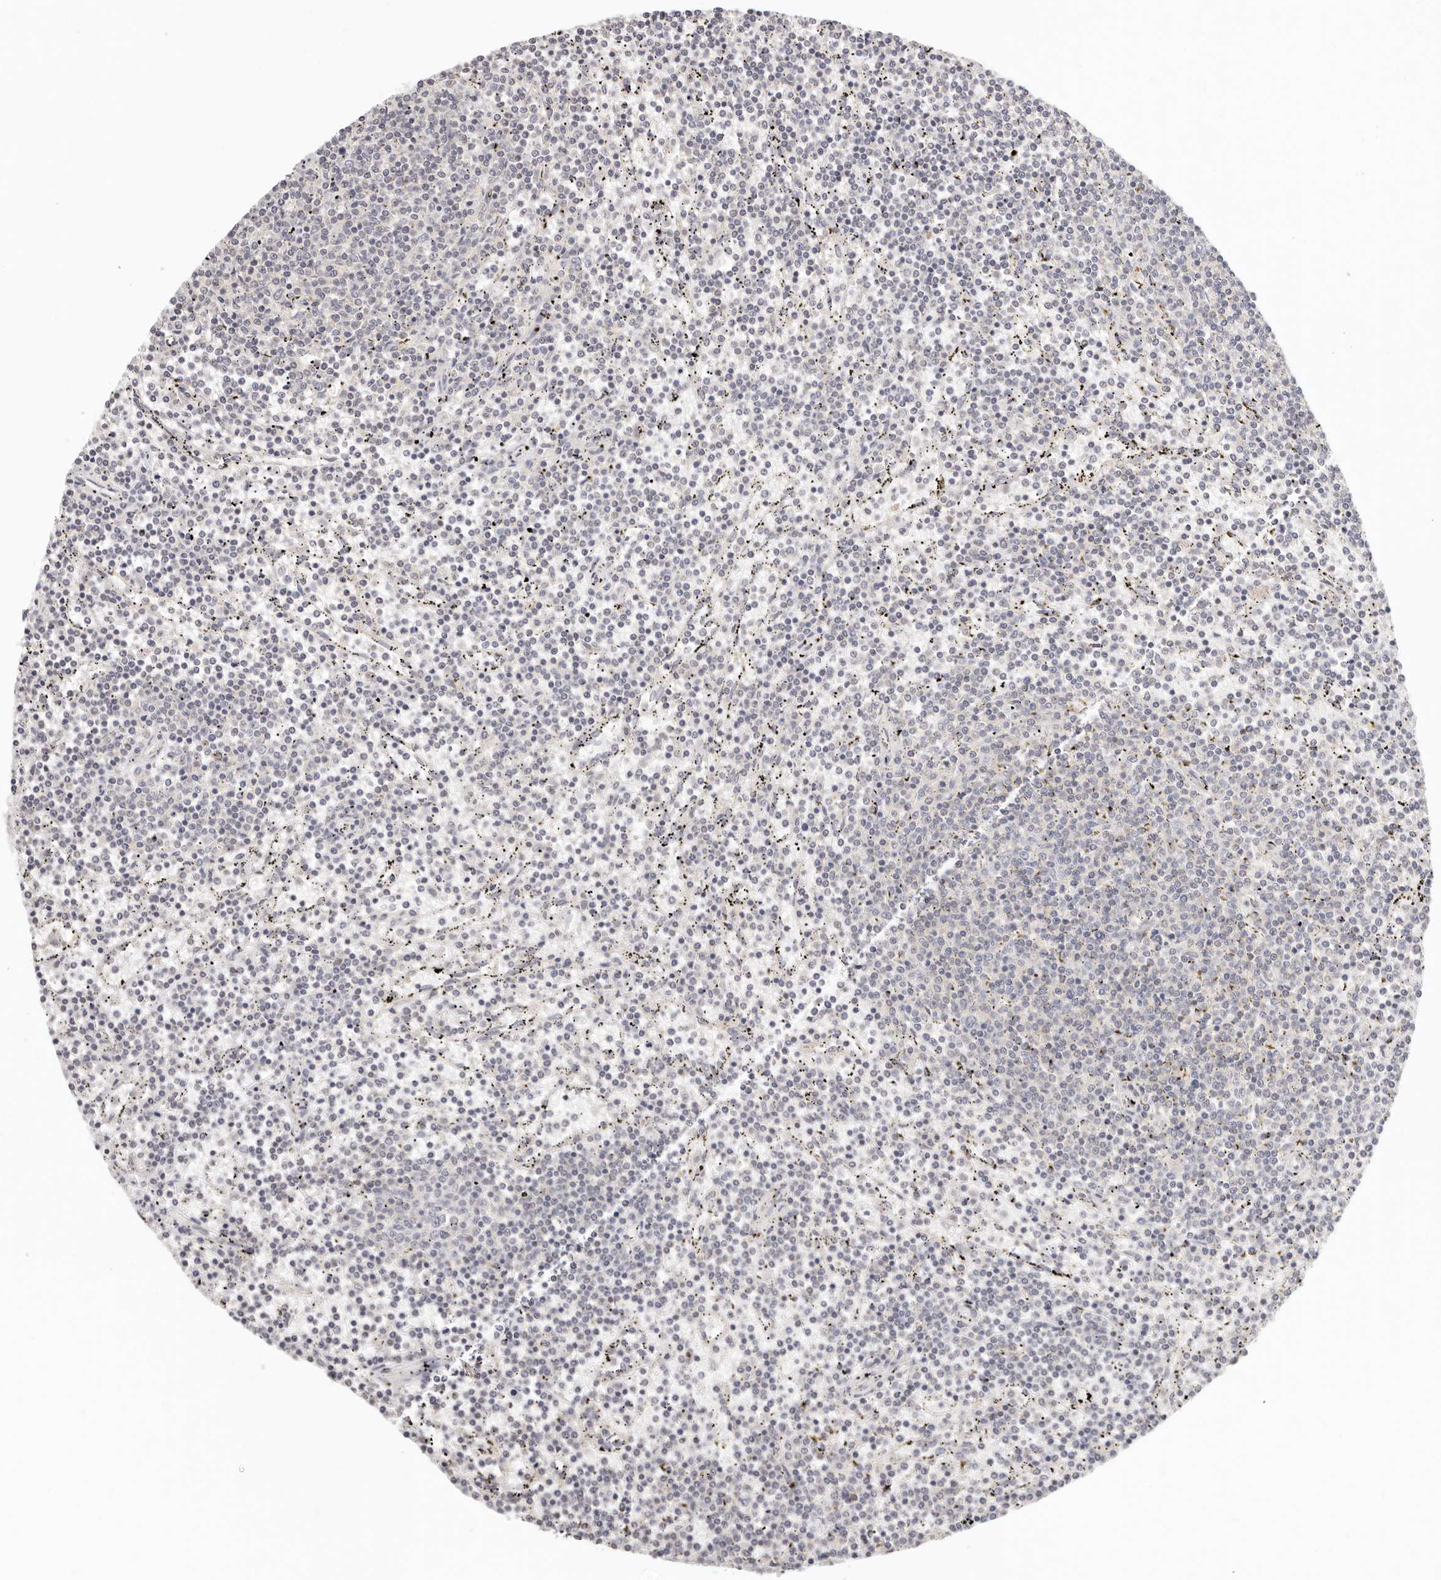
{"staining": {"intensity": "negative", "quantity": "none", "location": "none"}, "tissue": "lymphoma", "cell_type": "Tumor cells", "image_type": "cancer", "snomed": [{"axis": "morphology", "description": "Malignant lymphoma, non-Hodgkin's type, Low grade"}, {"axis": "topography", "description": "Spleen"}], "caption": "DAB (3,3'-diaminobenzidine) immunohistochemical staining of human low-grade malignant lymphoma, non-Hodgkin's type shows no significant staining in tumor cells.", "gene": "GGPS1", "patient": {"sex": "female", "age": 50}}